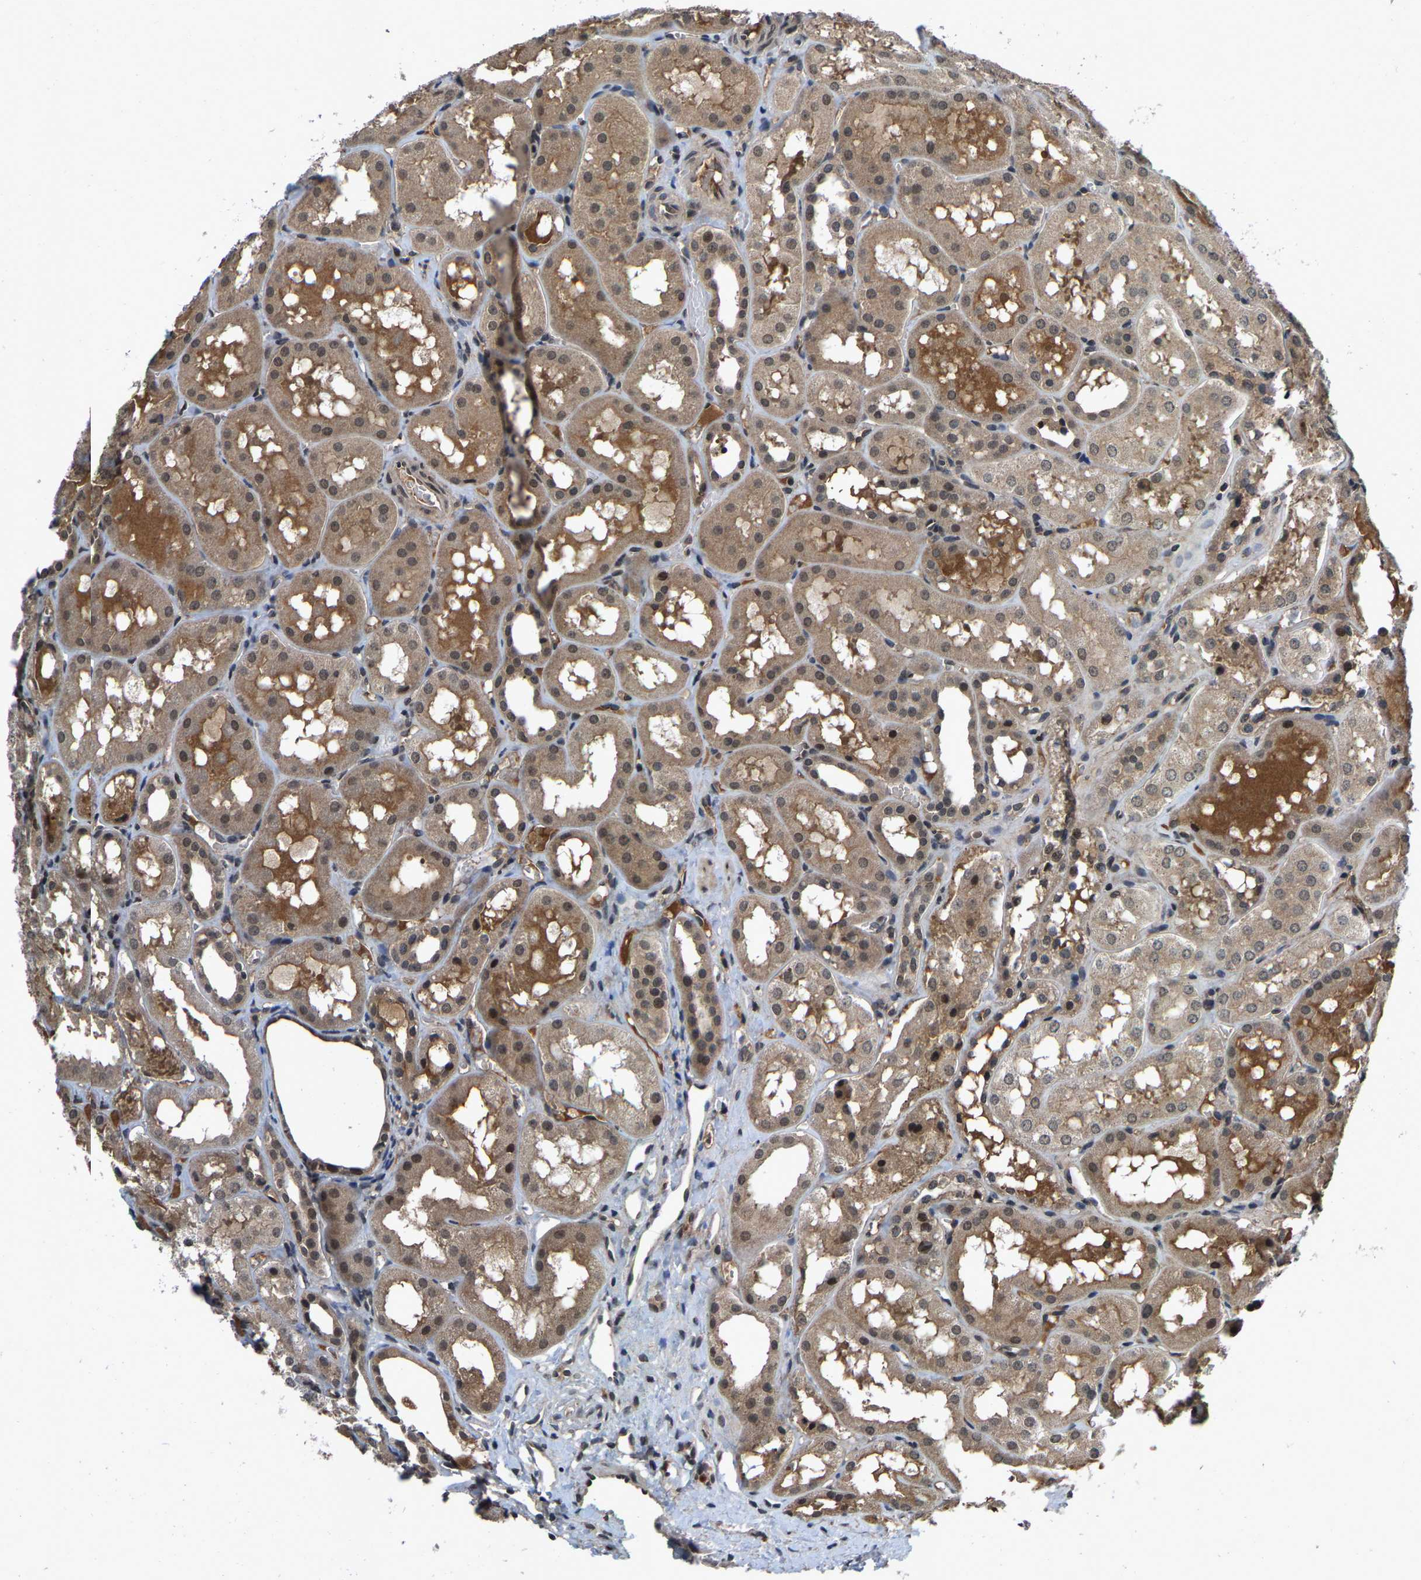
{"staining": {"intensity": "weak", "quantity": "<25%", "location": "nuclear"}, "tissue": "kidney", "cell_type": "Cells in glomeruli", "image_type": "normal", "snomed": [{"axis": "morphology", "description": "Normal tissue, NOS"}, {"axis": "topography", "description": "Kidney"}, {"axis": "topography", "description": "Urinary bladder"}], "caption": "This histopathology image is of normal kidney stained with IHC to label a protein in brown with the nuclei are counter-stained blue. There is no positivity in cells in glomeruli.", "gene": "HUWE1", "patient": {"sex": "male", "age": 16}}